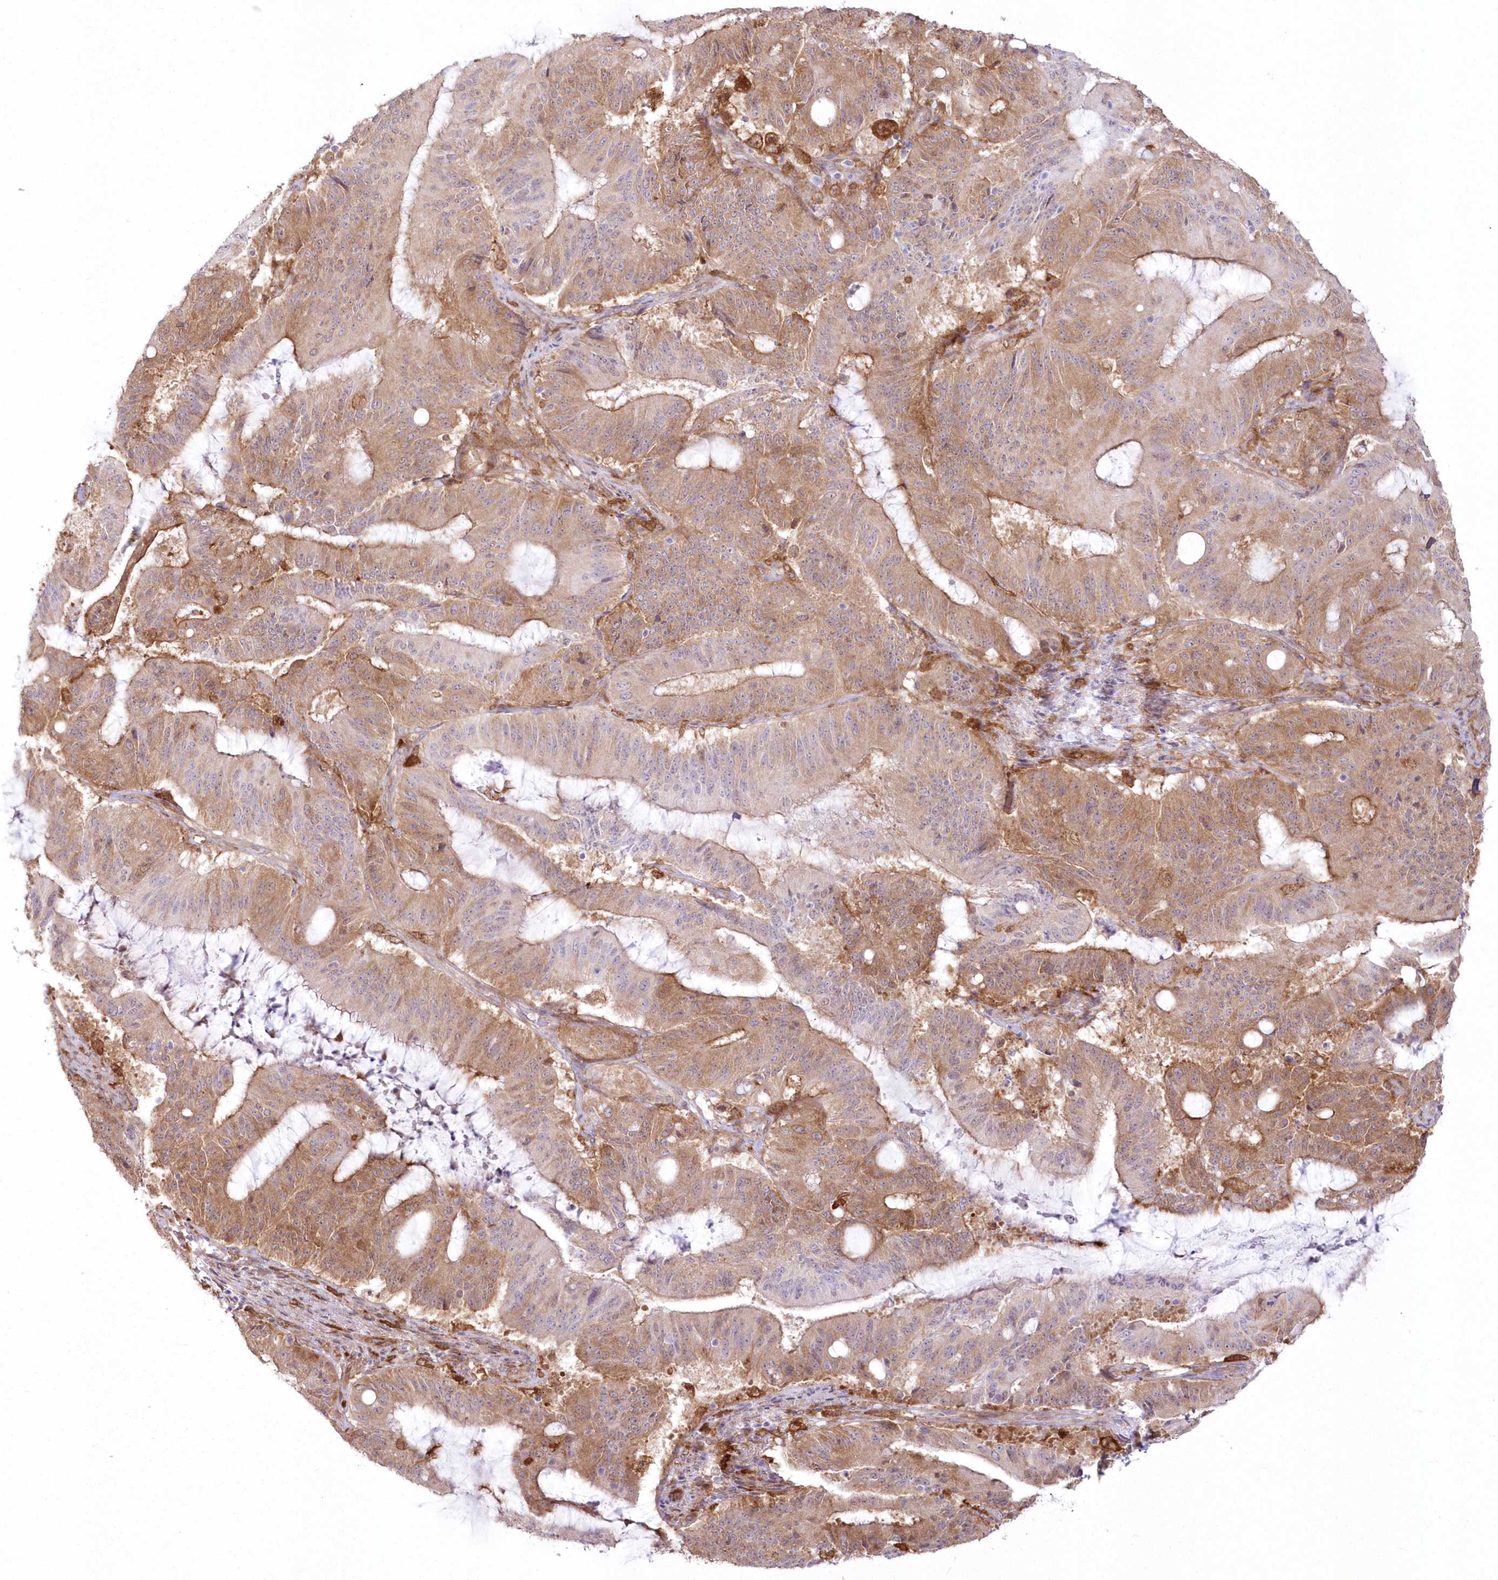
{"staining": {"intensity": "moderate", "quantity": ">75%", "location": "cytoplasmic/membranous"}, "tissue": "liver cancer", "cell_type": "Tumor cells", "image_type": "cancer", "snomed": [{"axis": "morphology", "description": "Normal tissue, NOS"}, {"axis": "morphology", "description": "Cholangiocarcinoma"}, {"axis": "topography", "description": "Liver"}, {"axis": "topography", "description": "Peripheral nerve tissue"}], "caption": "Immunohistochemical staining of liver cancer displays medium levels of moderate cytoplasmic/membranous protein expression in about >75% of tumor cells.", "gene": "SH3PXD2B", "patient": {"sex": "female", "age": 73}}